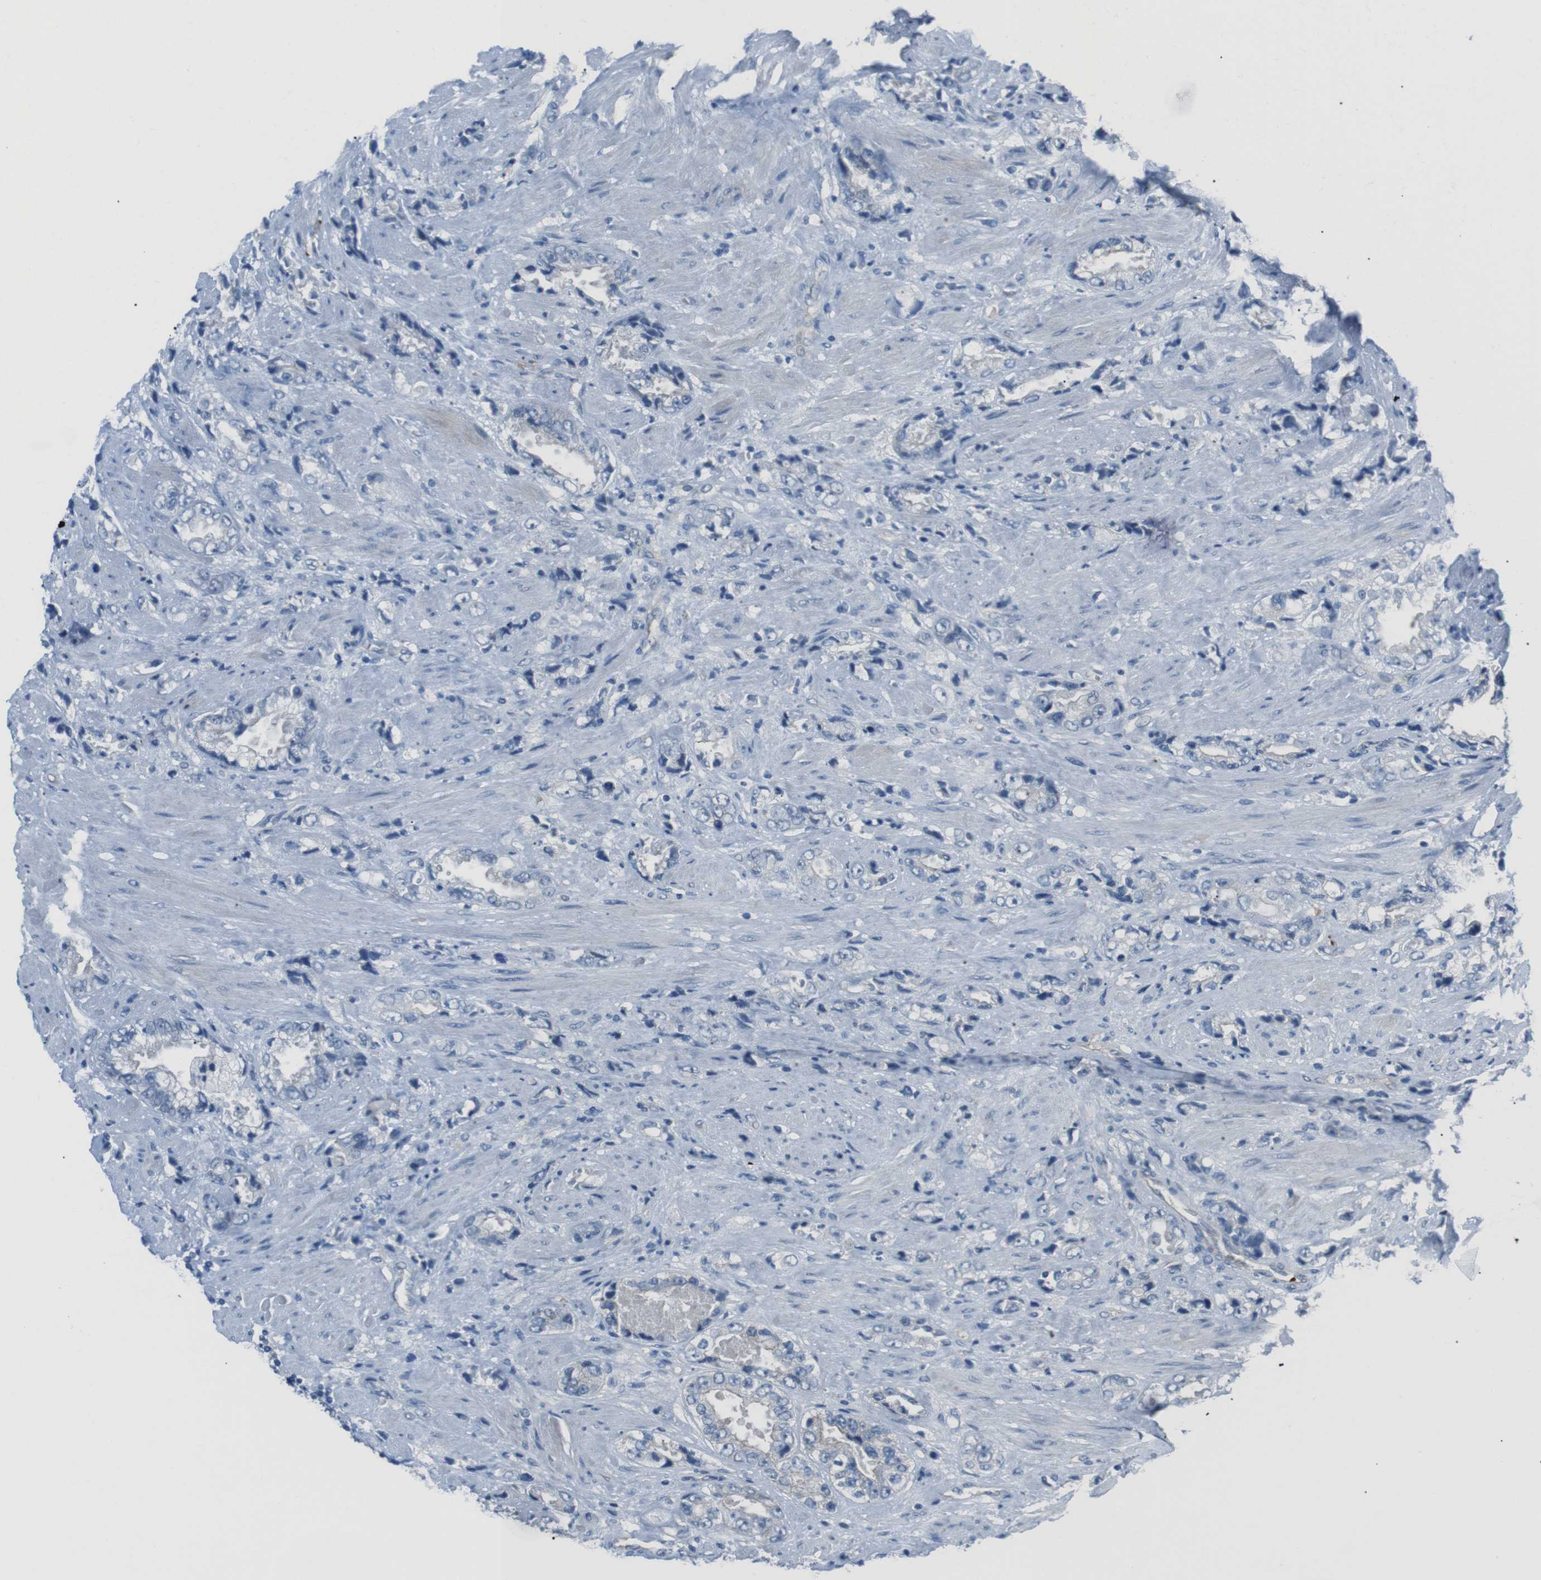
{"staining": {"intensity": "negative", "quantity": "none", "location": "none"}, "tissue": "prostate cancer", "cell_type": "Tumor cells", "image_type": "cancer", "snomed": [{"axis": "morphology", "description": "Adenocarcinoma, High grade"}, {"axis": "topography", "description": "Prostate"}], "caption": "Prostate cancer was stained to show a protein in brown. There is no significant expression in tumor cells. (DAB IHC, high magnification).", "gene": "SPTA1", "patient": {"sex": "male", "age": 61}}